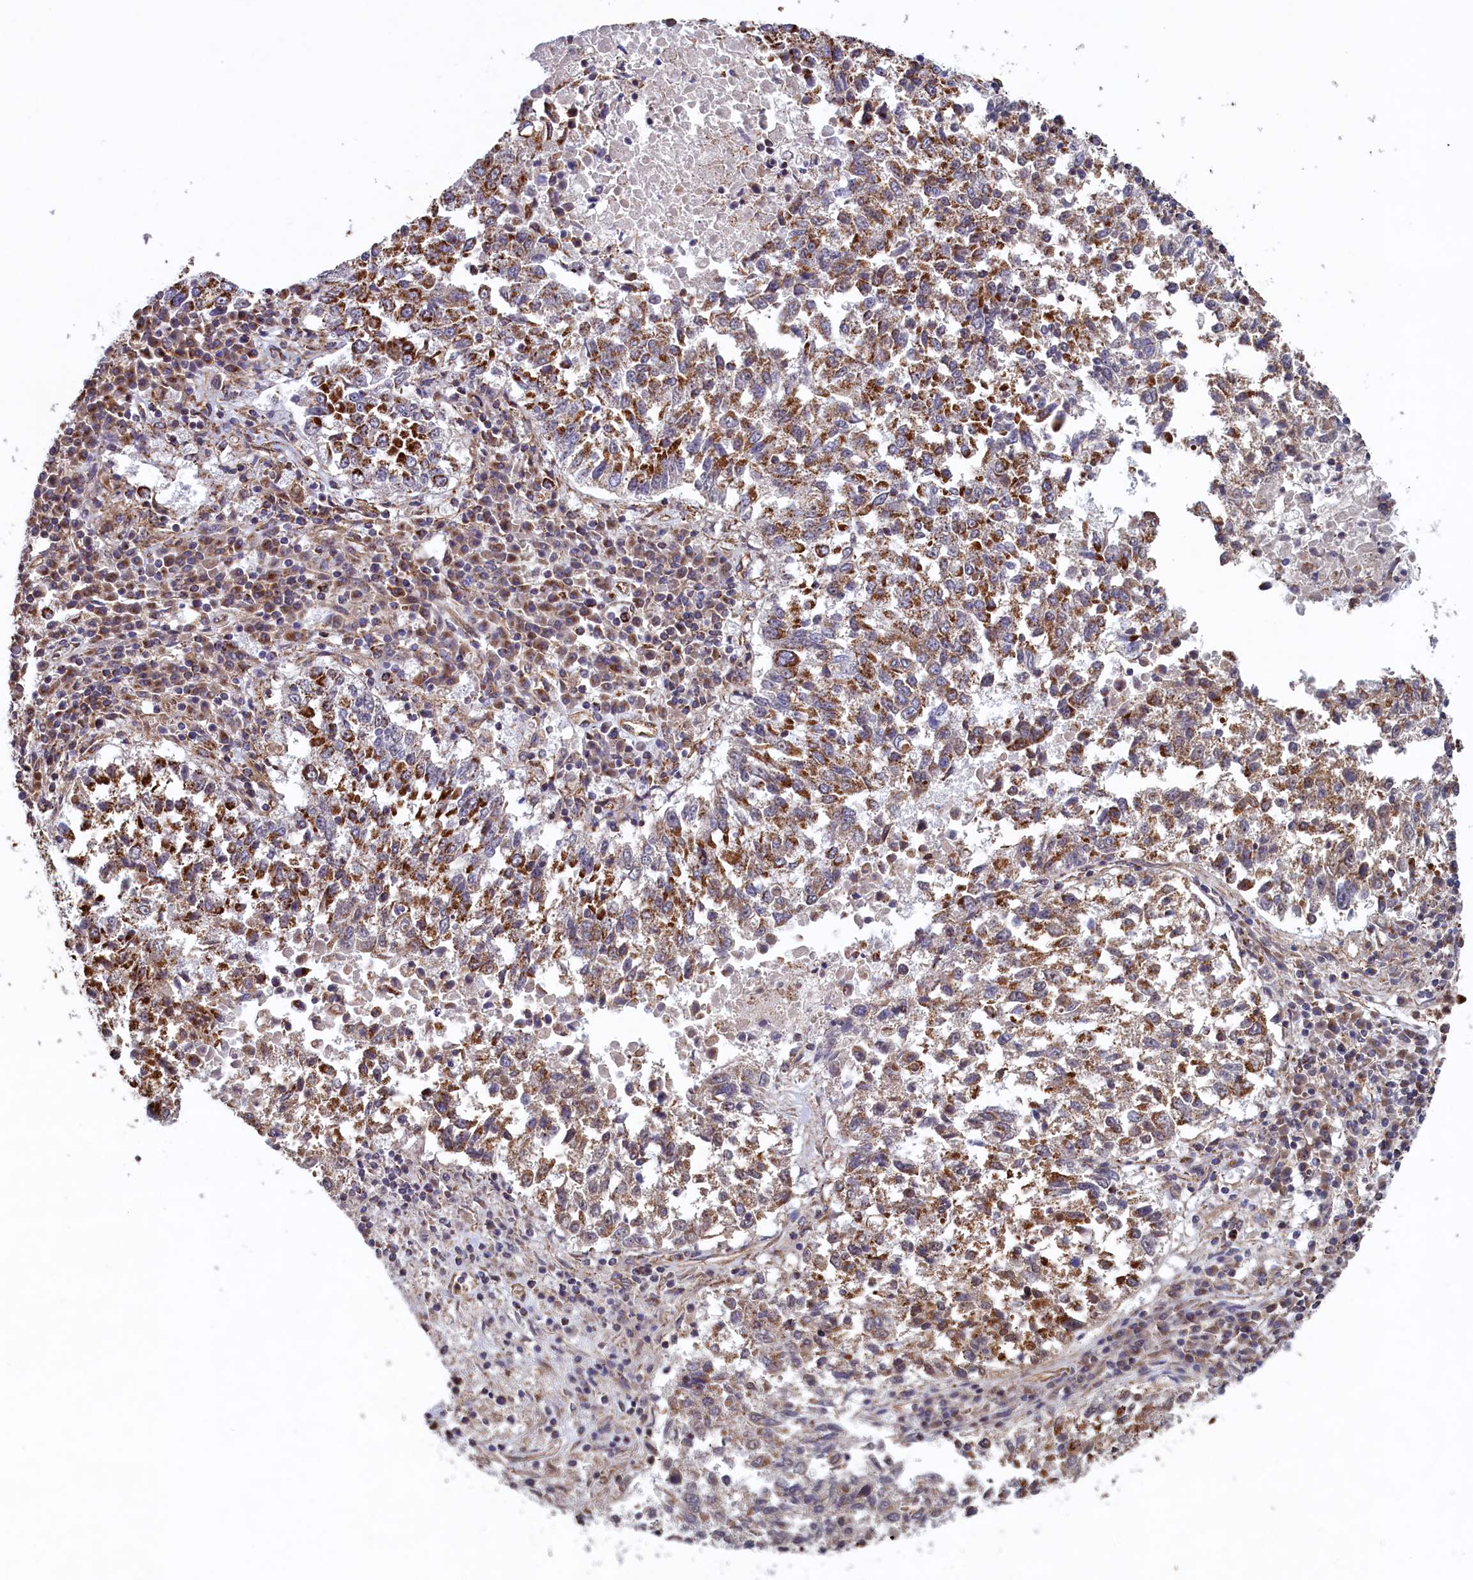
{"staining": {"intensity": "moderate", "quantity": ">75%", "location": "cytoplasmic/membranous"}, "tissue": "lung cancer", "cell_type": "Tumor cells", "image_type": "cancer", "snomed": [{"axis": "morphology", "description": "Squamous cell carcinoma, NOS"}, {"axis": "topography", "description": "Lung"}], "caption": "This image displays lung cancer (squamous cell carcinoma) stained with immunohistochemistry to label a protein in brown. The cytoplasmic/membranous of tumor cells show moderate positivity for the protein. Nuclei are counter-stained blue.", "gene": "UBE3B", "patient": {"sex": "male", "age": 73}}